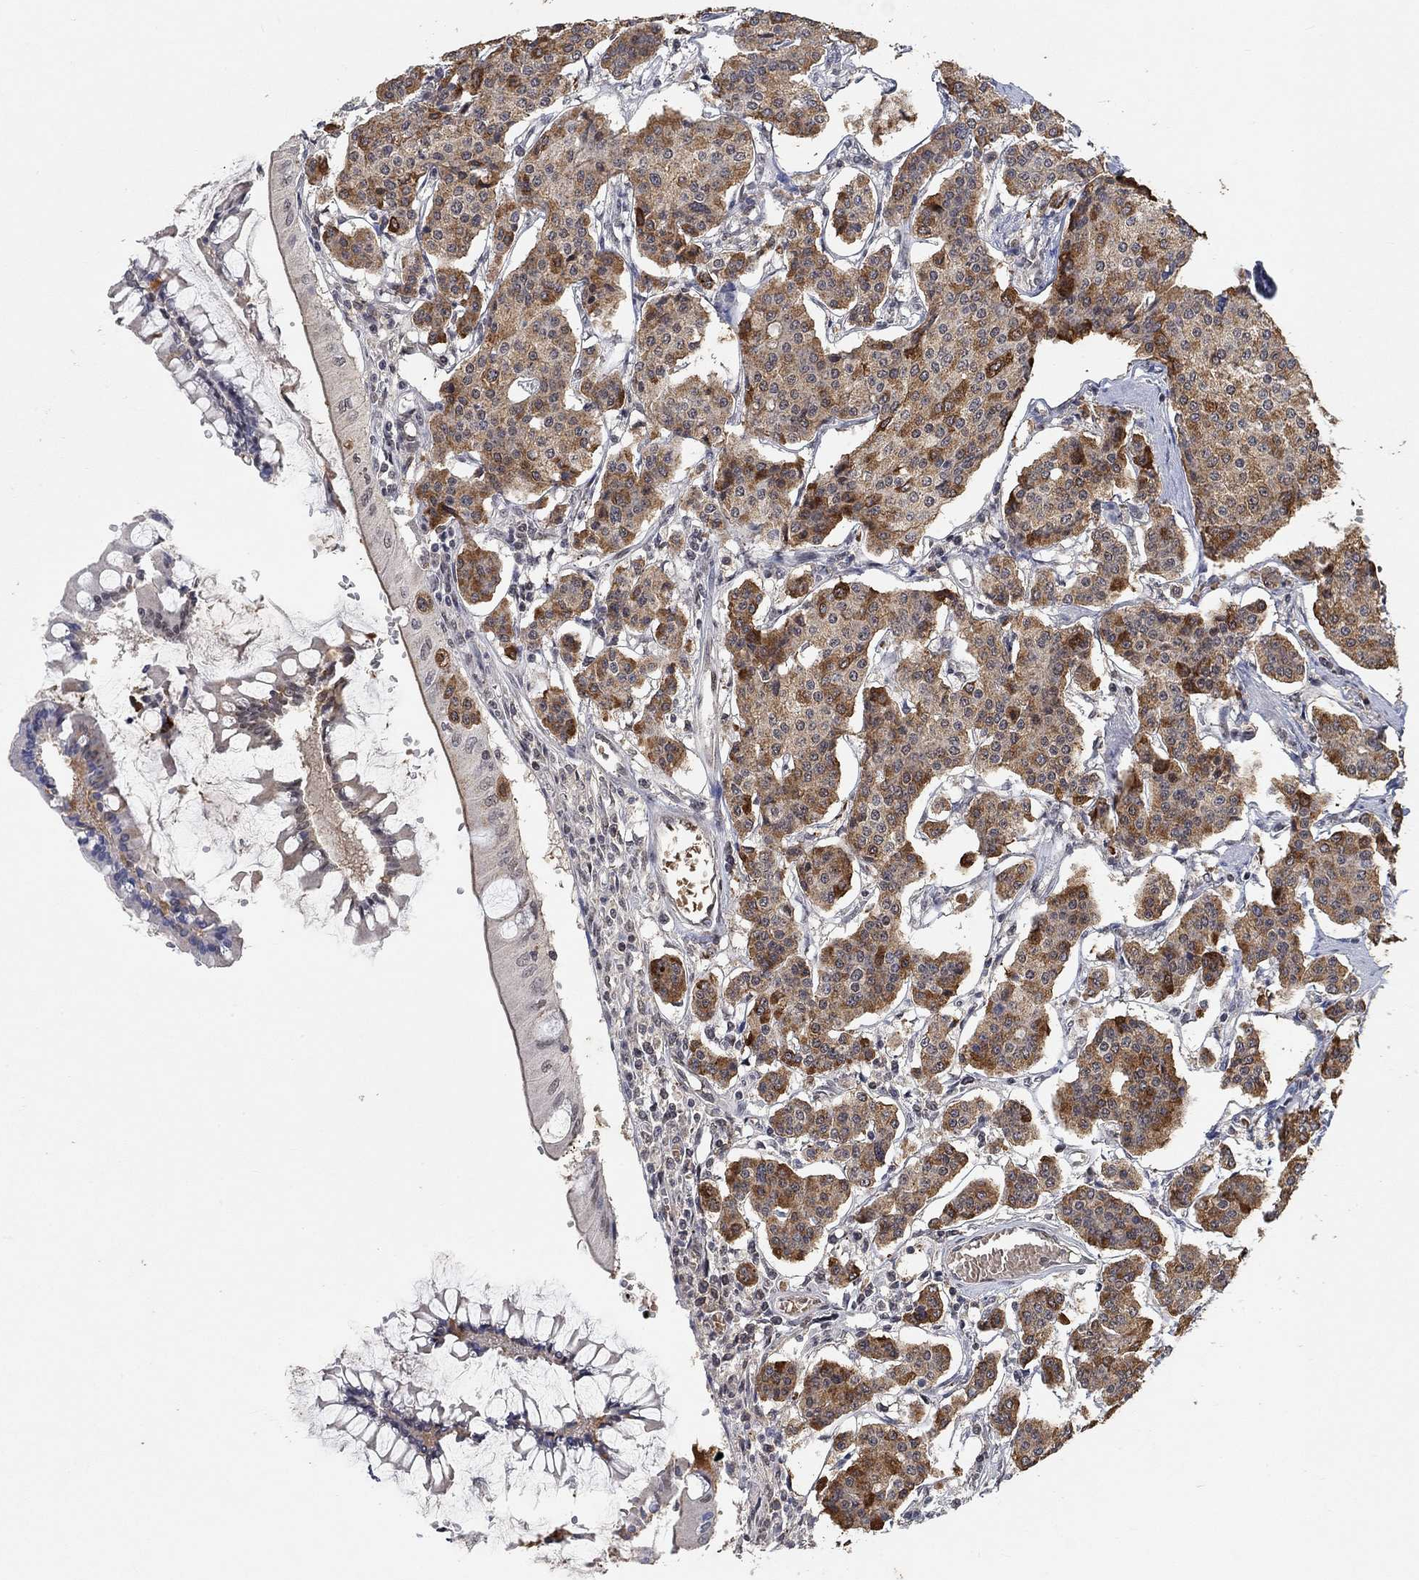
{"staining": {"intensity": "strong", "quantity": "25%-75%", "location": "cytoplasmic/membranous"}, "tissue": "carcinoid", "cell_type": "Tumor cells", "image_type": "cancer", "snomed": [{"axis": "morphology", "description": "Carcinoid, malignant, NOS"}, {"axis": "topography", "description": "Small intestine"}], "caption": "Malignant carcinoid stained with immunohistochemistry reveals strong cytoplasmic/membranous staining in approximately 25%-75% of tumor cells.", "gene": "THAP8", "patient": {"sex": "female", "age": 65}}